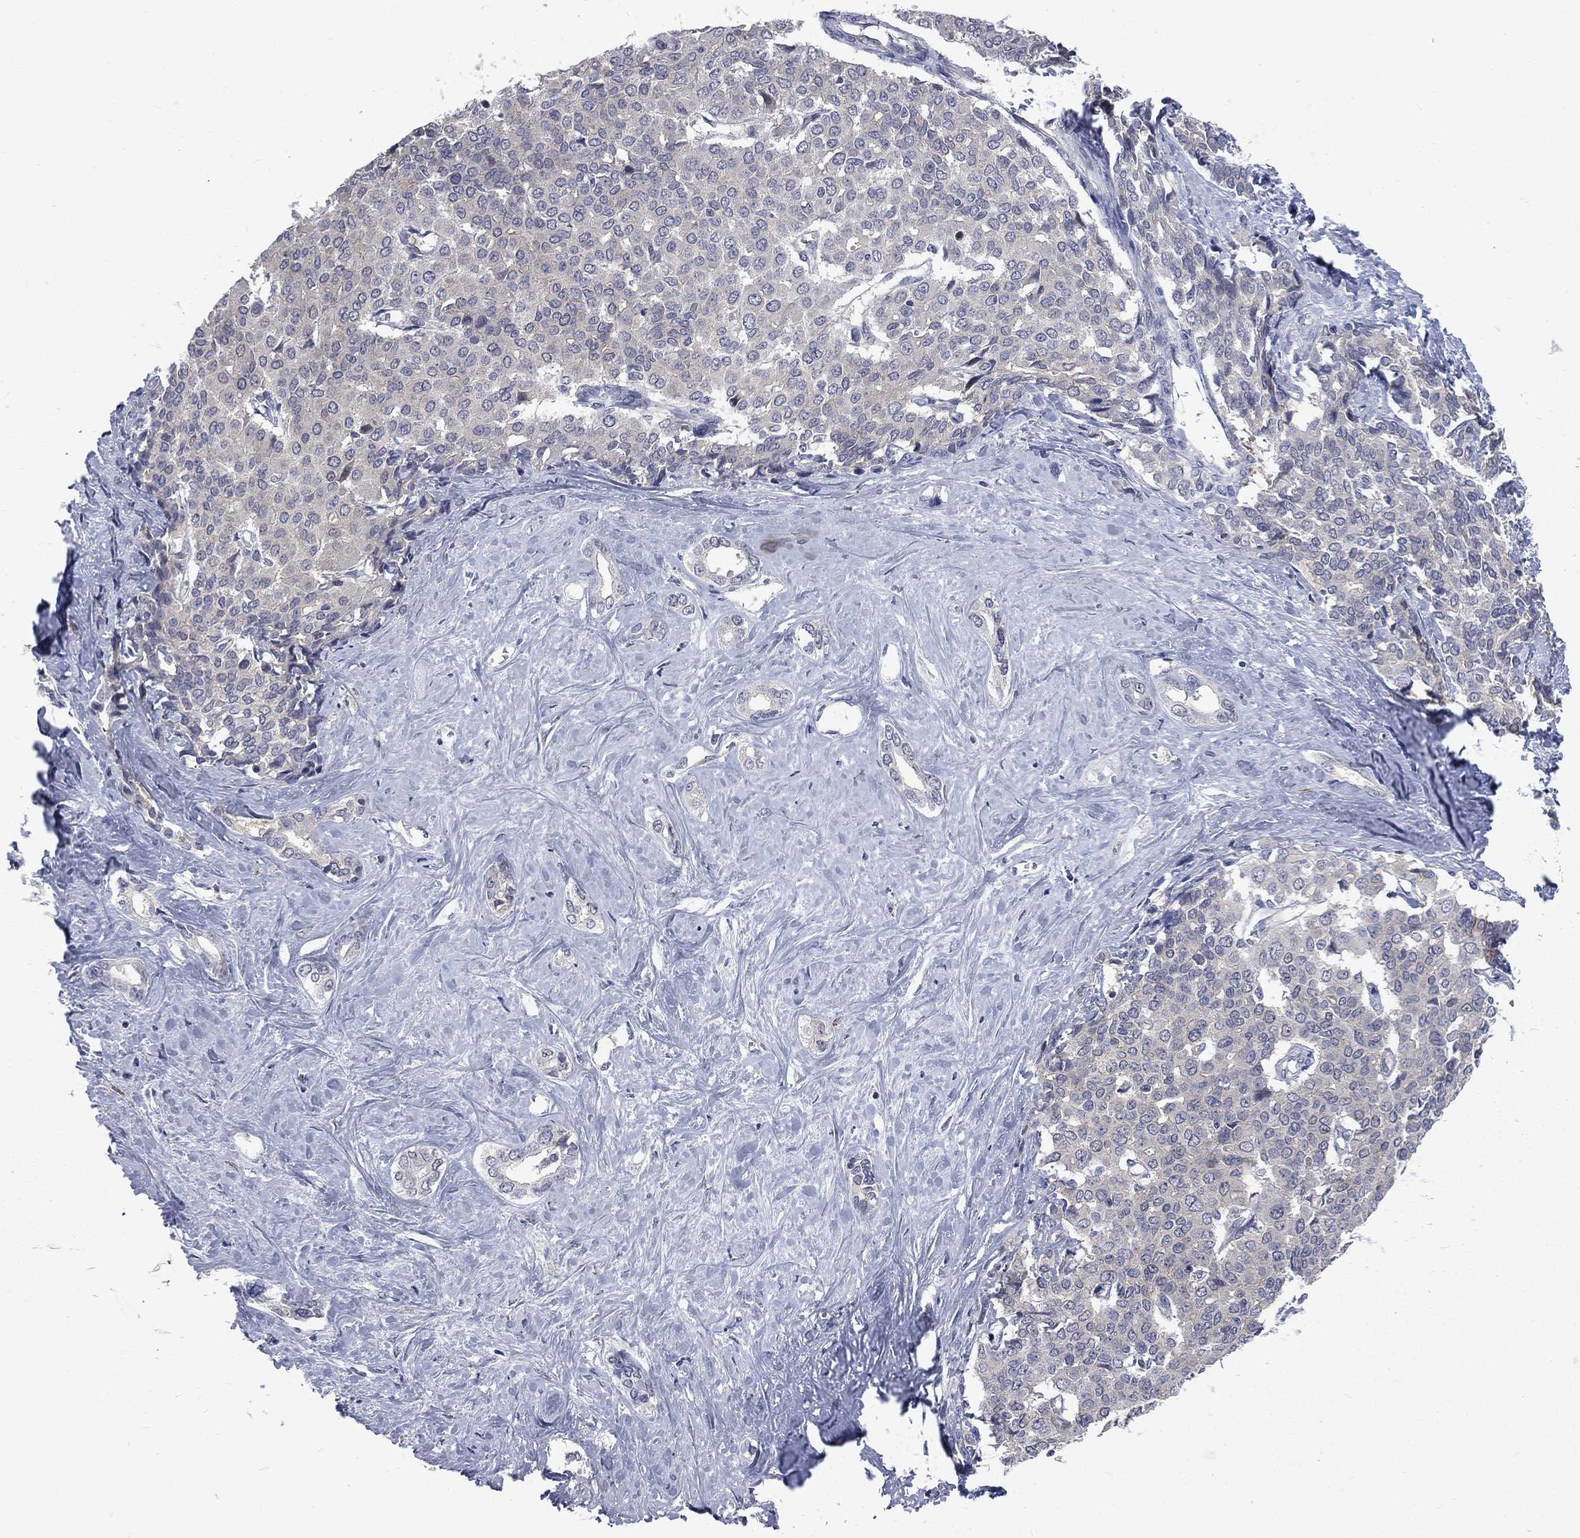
{"staining": {"intensity": "negative", "quantity": "none", "location": "none"}, "tissue": "liver cancer", "cell_type": "Tumor cells", "image_type": "cancer", "snomed": [{"axis": "morphology", "description": "Cholangiocarcinoma"}, {"axis": "topography", "description": "Liver"}], "caption": "Immunohistochemistry (IHC) micrograph of neoplastic tissue: human liver cholangiocarcinoma stained with DAB displays no significant protein staining in tumor cells.", "gene": "CA12", "patient": {"sex": "female", "age": 47}}